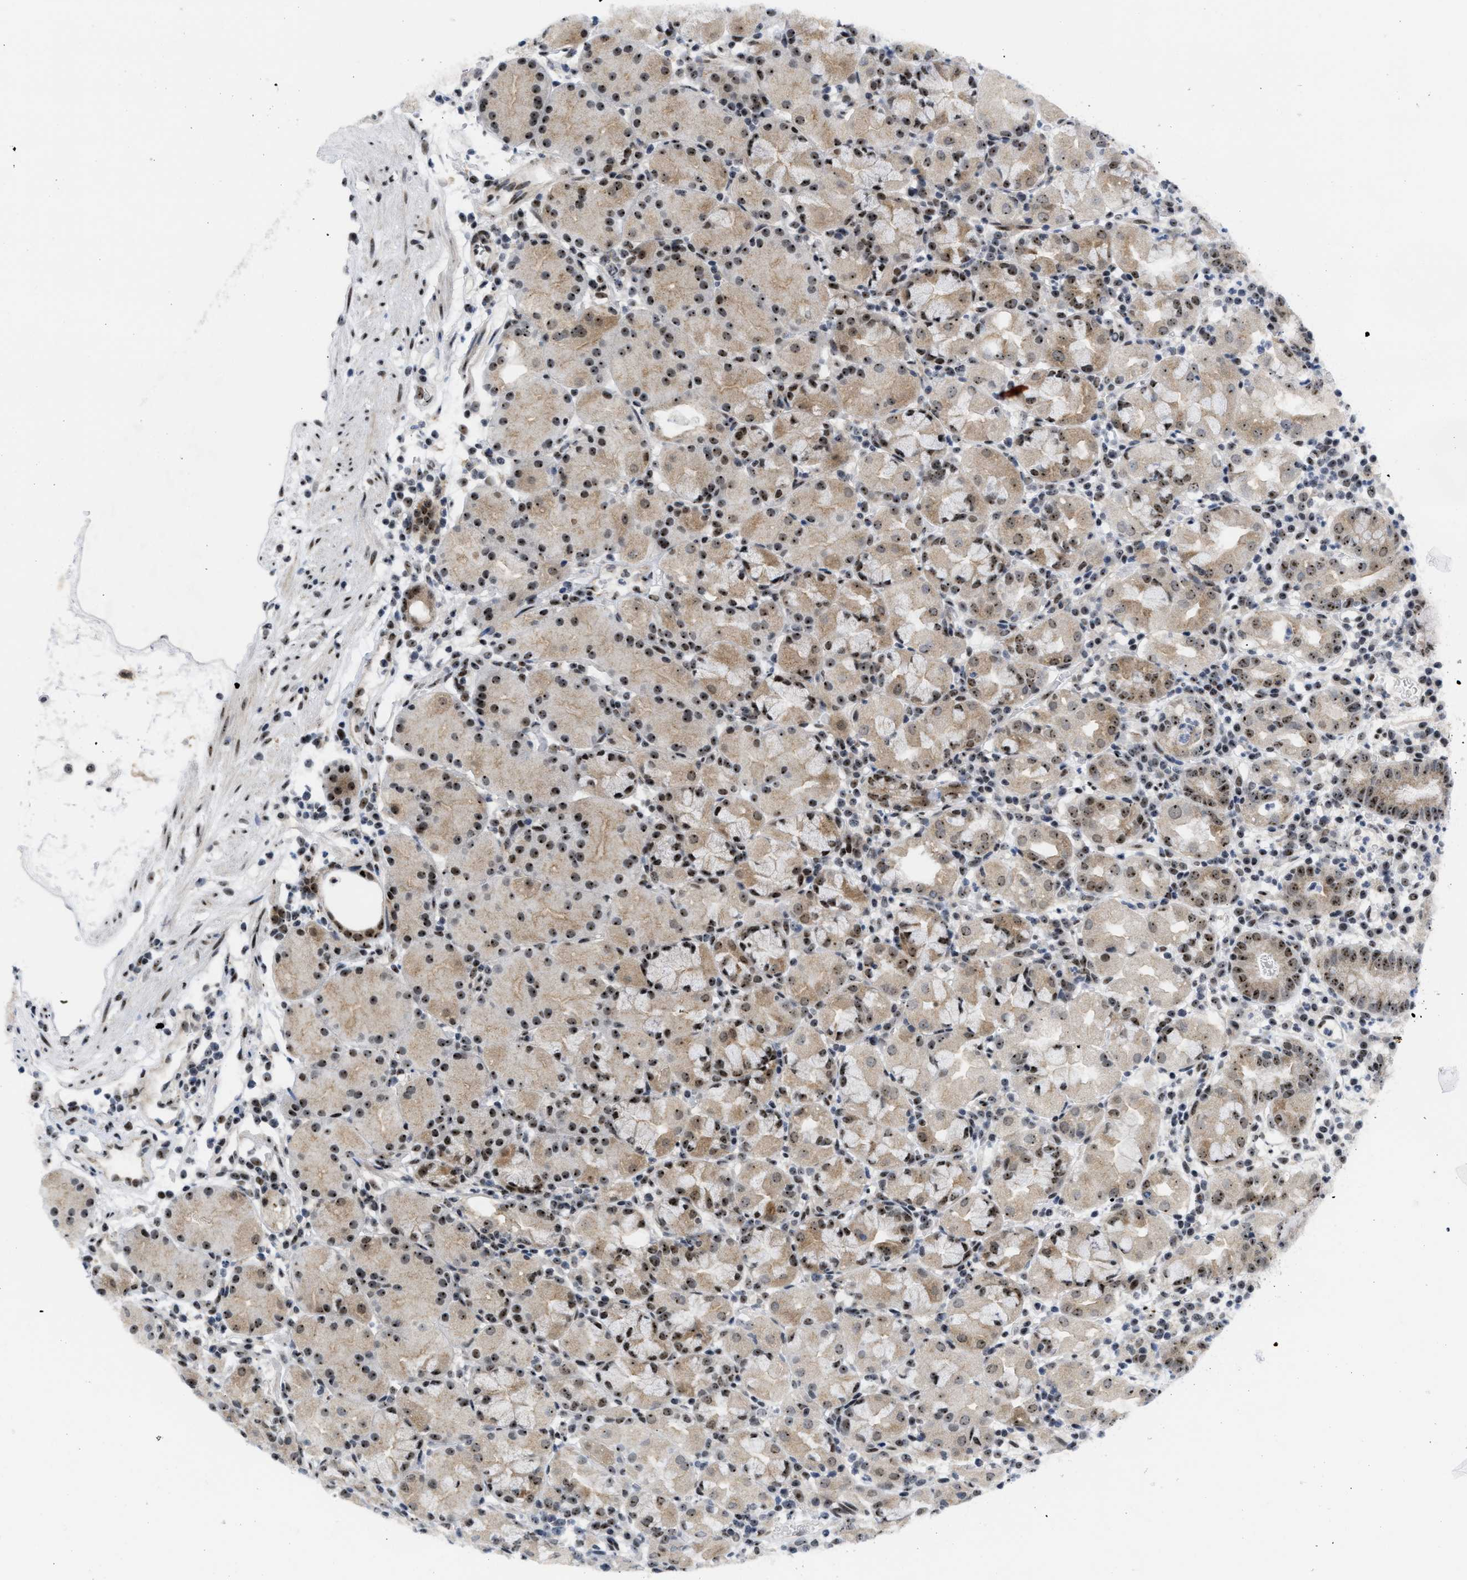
{"staining": {"intensity": "strong", "quantity": ">75%", "location": "cytoplasmic/membranous,nuclear"}, "tissue": "stomach", "cell_type": "Glandular cells", "image_type": "normal", "snomed": [{"axis": "morphology", "description": "Normal tissue, NOS"}, {"axis": "topography", "description": "Stomach"}, {"axis": "topography", "description": "Stomach, lower"}], "caption": "High-power microscopy captured an IHC histopathology image of normal stomach, revealing strong cytoplasmic/membranous,nuclear staining in approximately >75% of glandular cells.", "gene": "NOP58", "patient": {"sex": "female", "age": 75}}